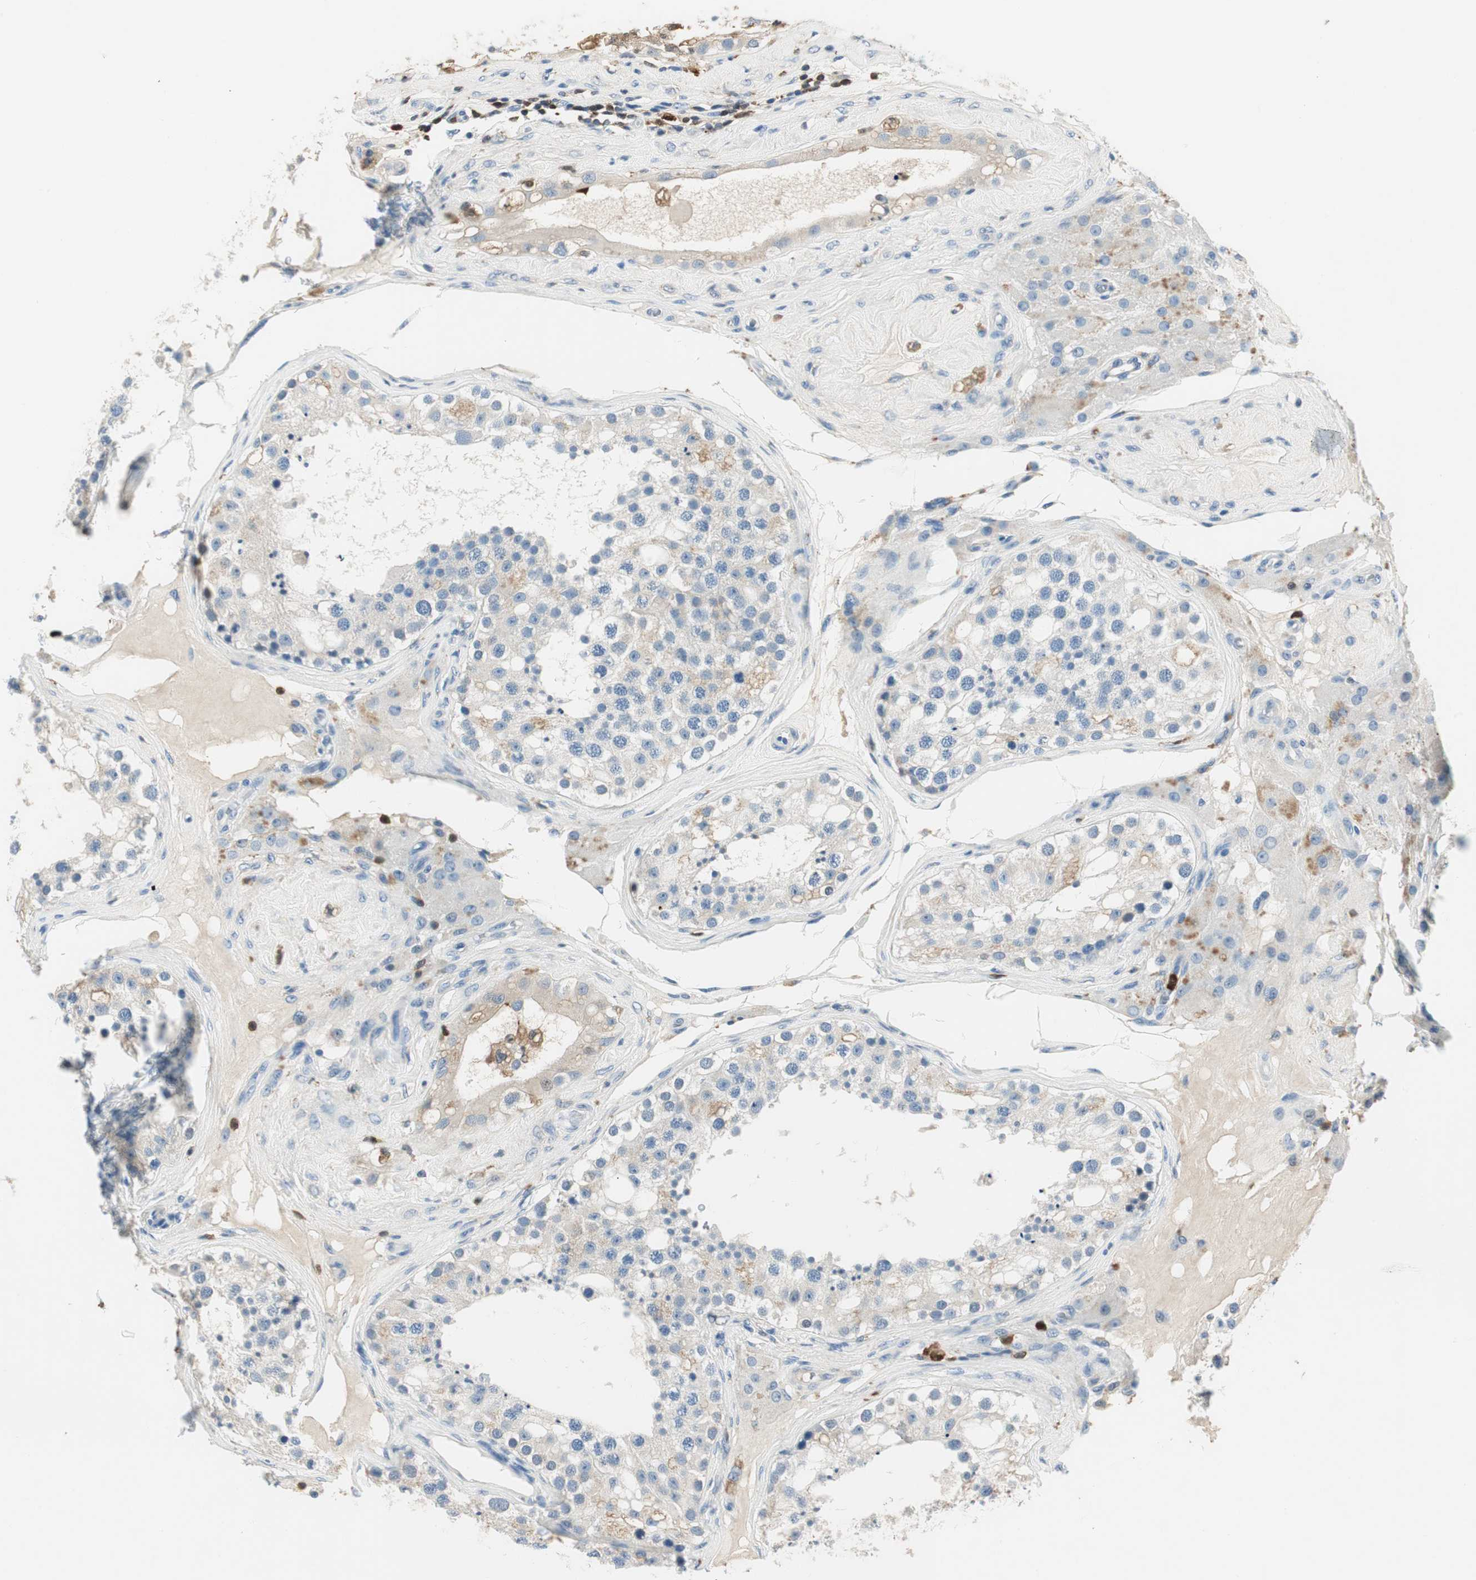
{"staining": {"intensity": "negative", "quantity": "none", "location": "none"}, "tissue": "testis", "cell_type": "Cells in seminiferous ducts", "image_type": "normal", "snomed": [{"axis": "morphology", "description": "Normal tissue, NOS"}, {"axis": "topography", "description": "Testis"}], "caption": "IHC image of normal testis: human testis stained with DAB exhibits no significant protein positivity in cells in seminiferous ducts.", "gene": "COTL1", "patient": {"sex": "male", "age": 68}}